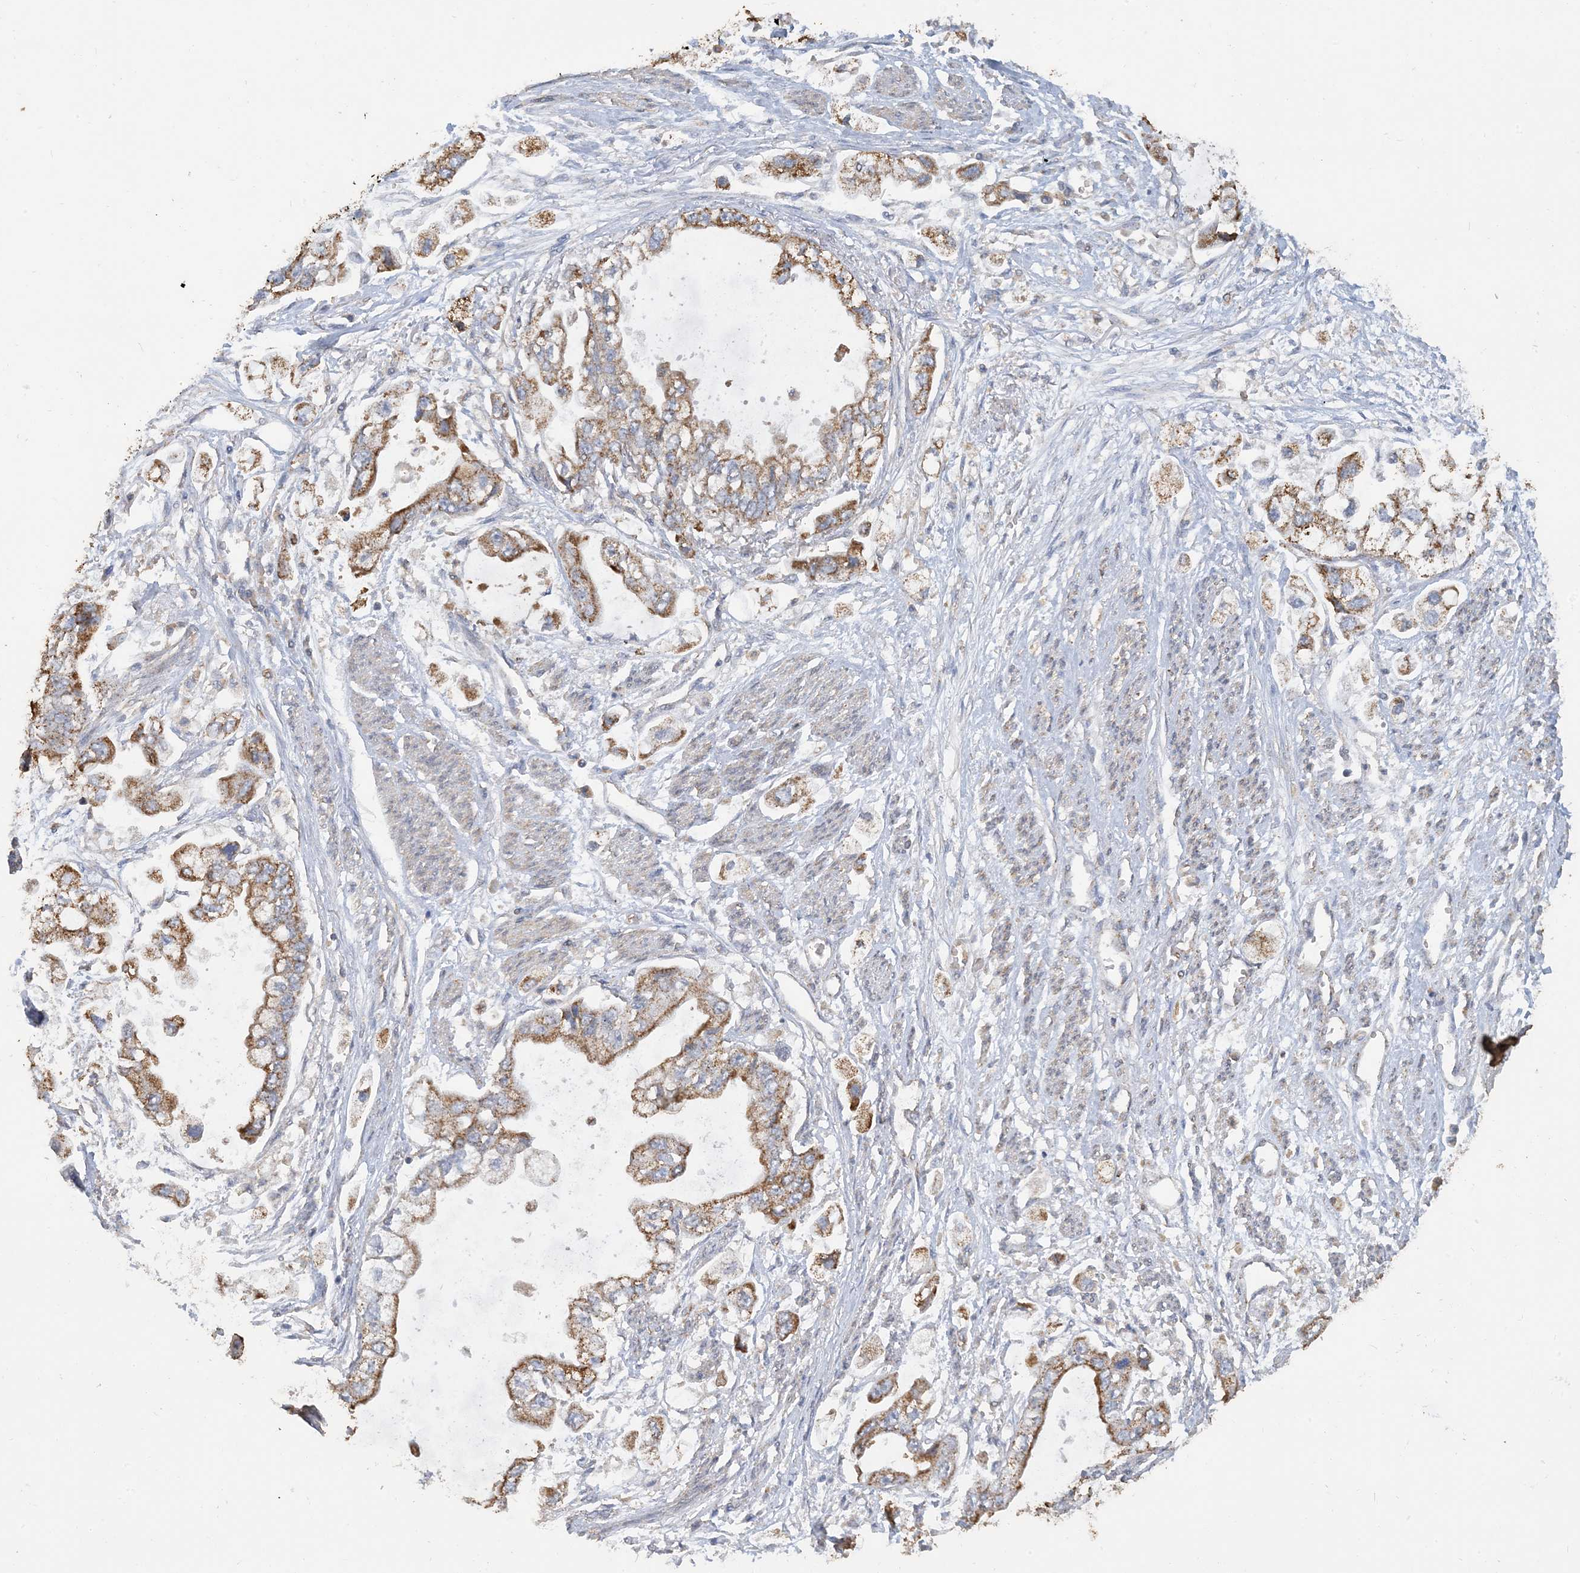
{"staining": {"intensity": "strong", "quantity": ">75%", "location": "cytoplasmic/membranous"}, "tissue": "stomach cancer", "cell_type": "Tumor cells", "image_type": "cancer", "snomed": [{"axis": "morphology", "description": "Adenocarcinoma, NOS"}, {"axis": "topography", "description": "Stomach"}], "caption": "Immunohistochemical staining of stomach adenocarcinoma reveals strong cytoplasmic/membranous protein expression in about >75% of tumor cells.", "gene": "SFMBT2", "patient": {"sex": "male", "age": 62}}